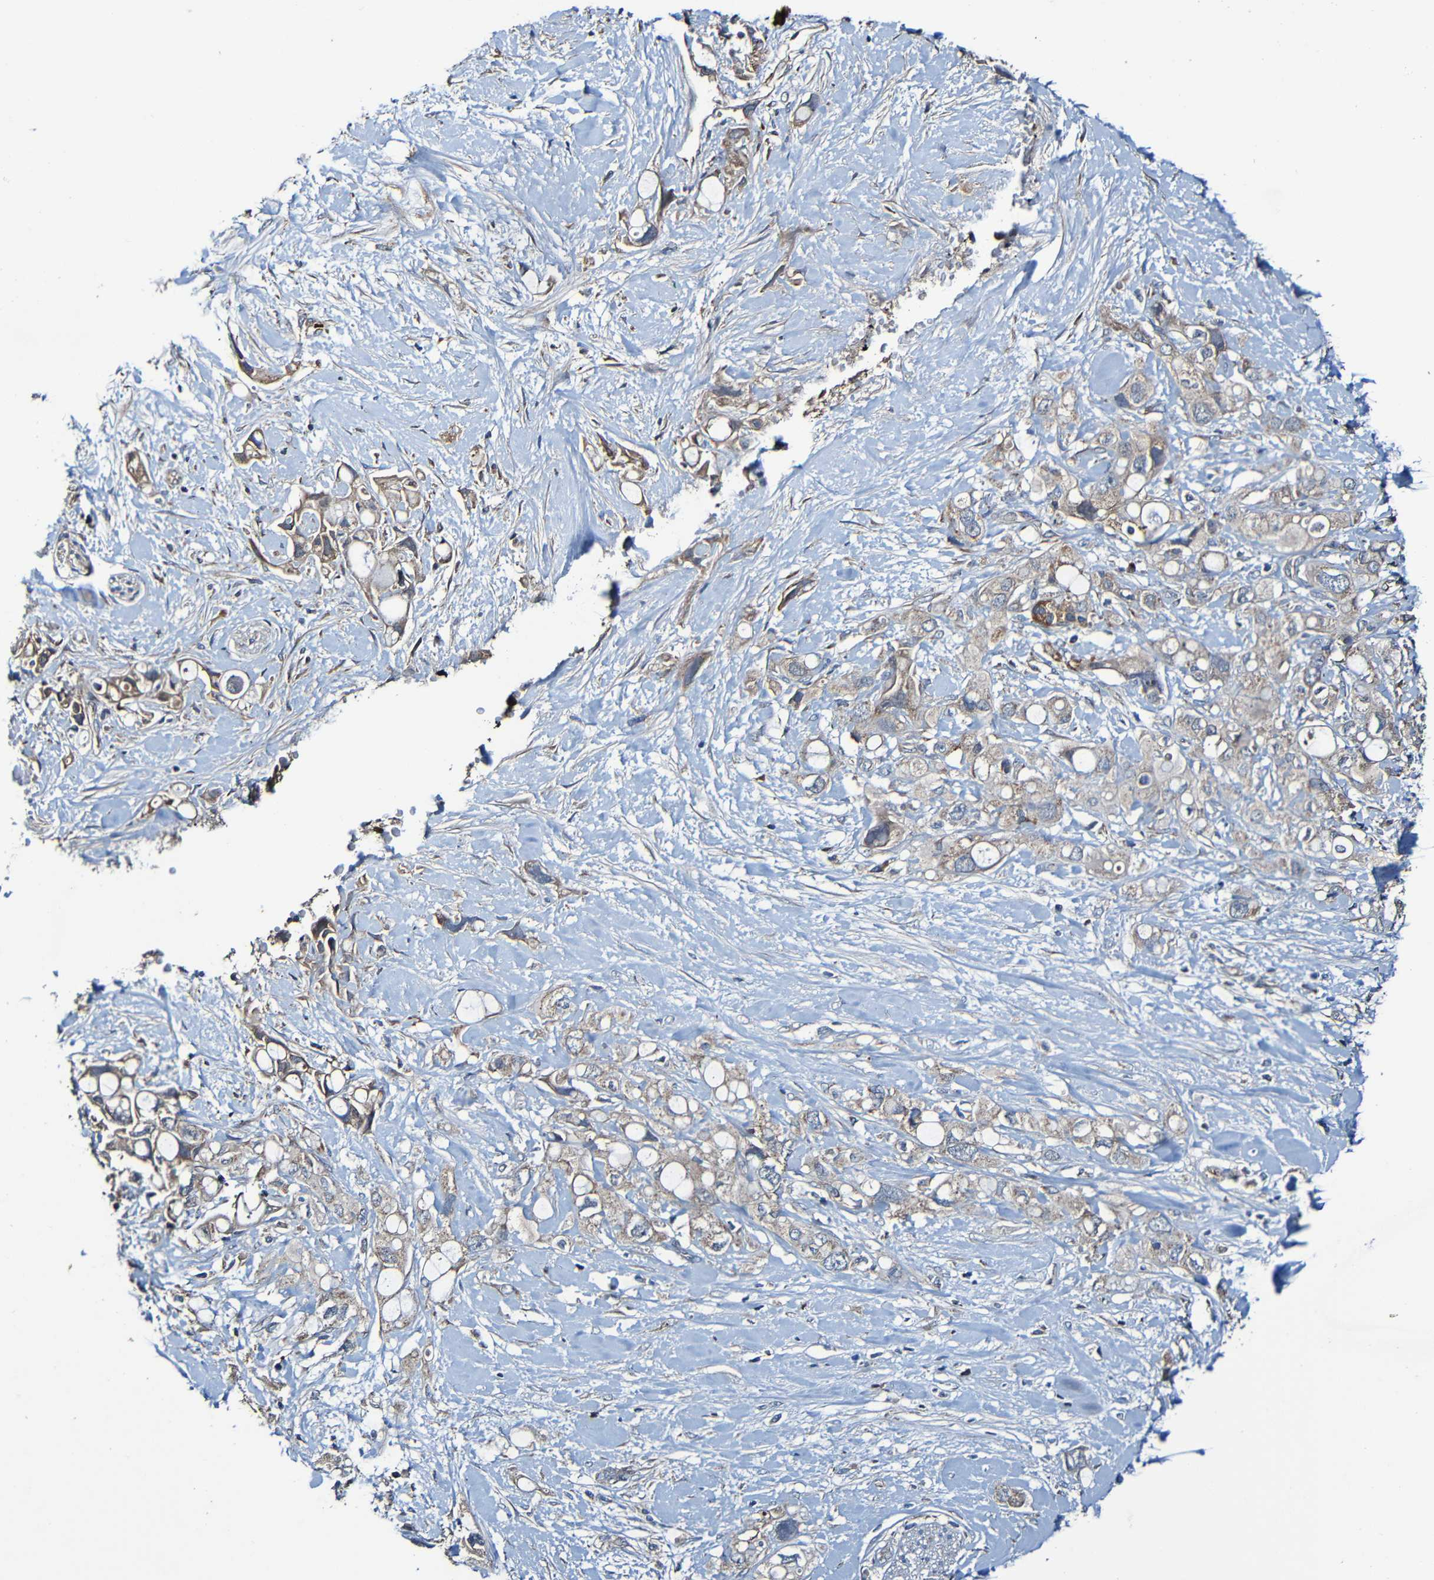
{"staining": {"intensity": "weak", "quantity": ">75%", "location": "cytoplasmic/membranous"}, "tissue": "pancreatic cancer", "cell_type": "Tumor cells", "image_type": "cancer", "snomed": [{"axis": "morphology", "description": "Adenocarcinoma, NOS"}, {"axis": "topography", "description": "Pancreas"}], "caption": "Pancreatic cancer (adenocarcinoma) stained with a protein marker demonstrates weak staining in tumor cells.", "gene": "ADAM15", "patient": {"sex": "female", "age": 56}}